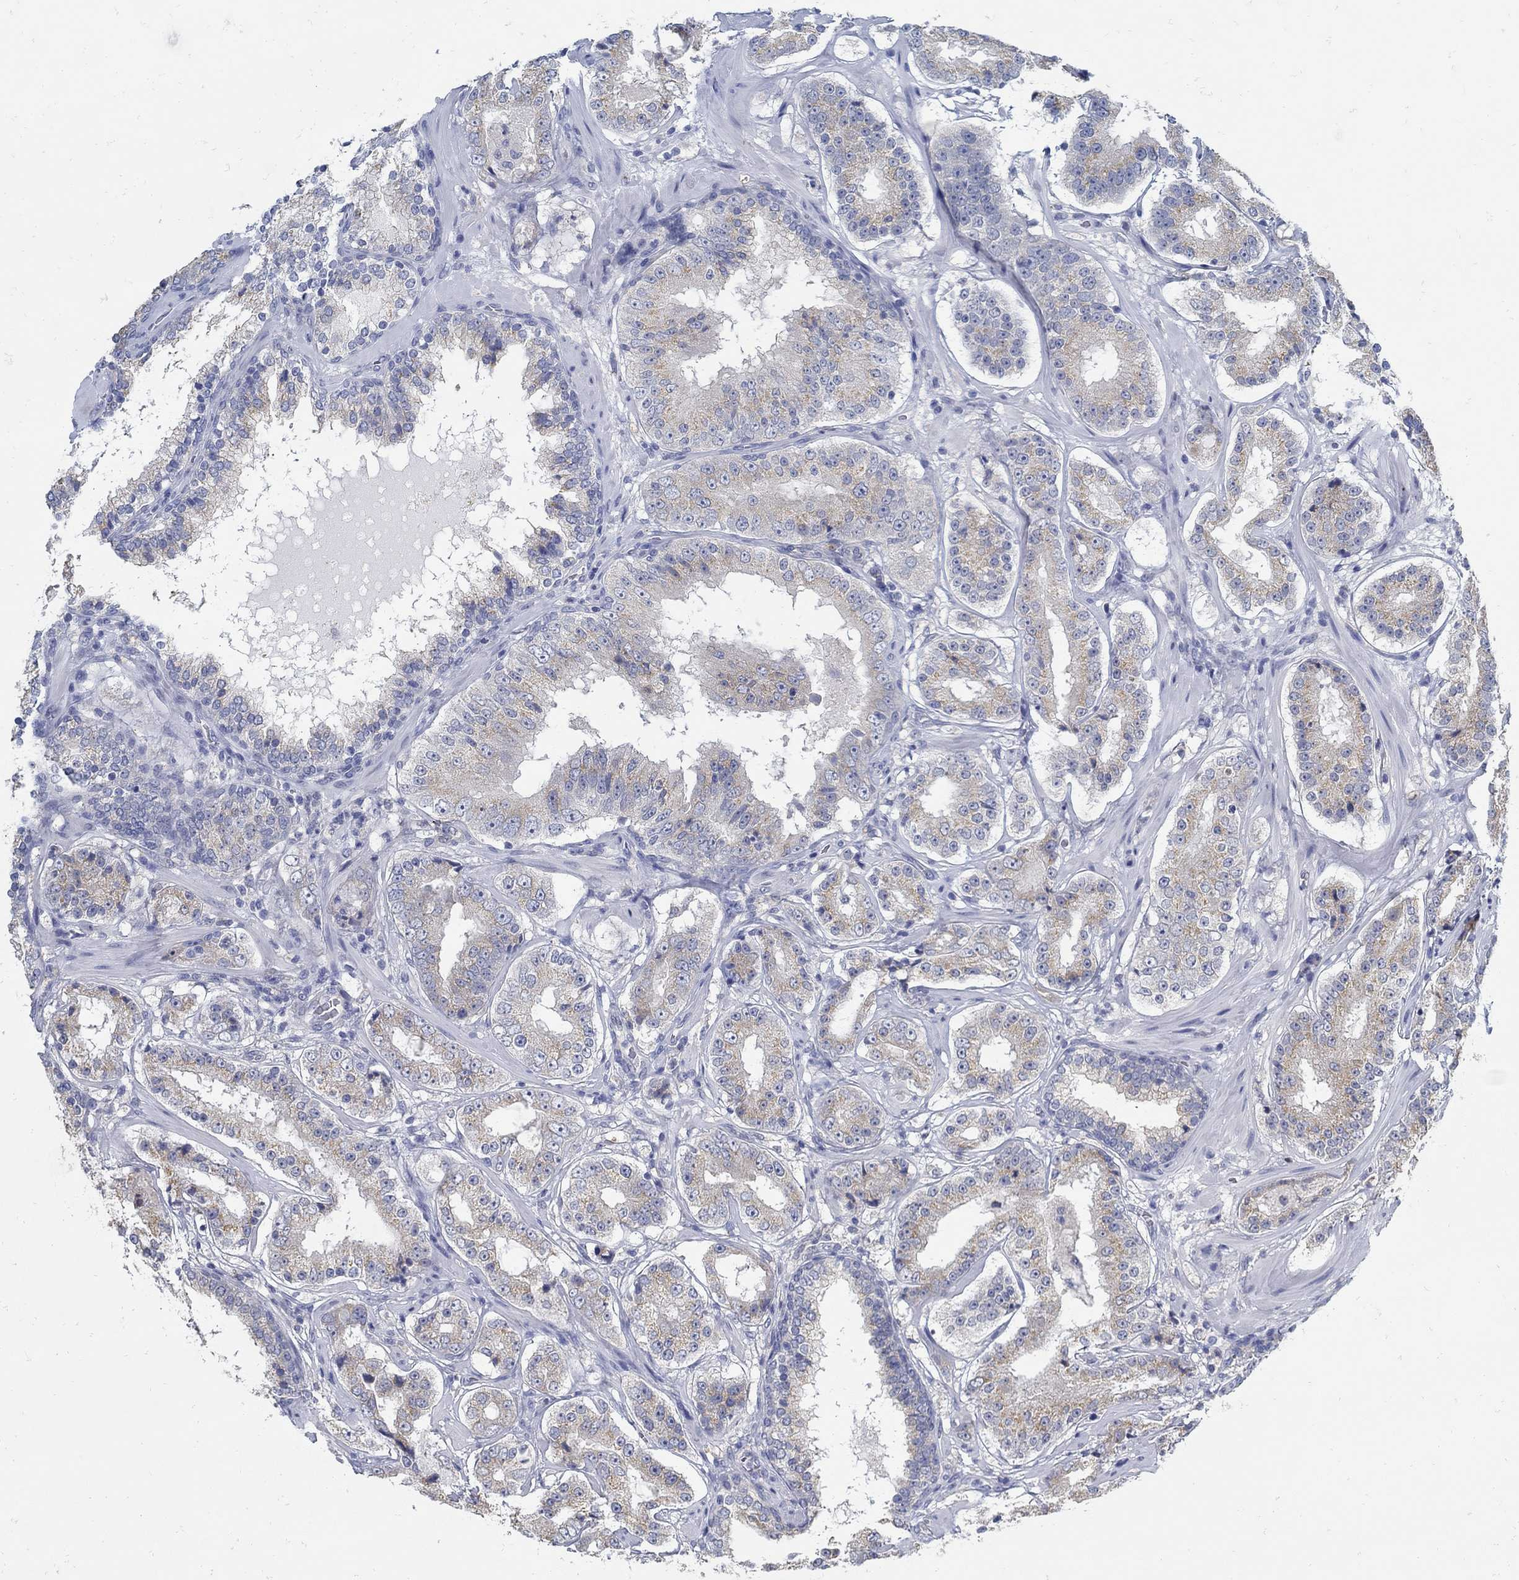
{"staining": {"intensity": "weak", "quantity": "25%-75%", "location": "cytoplasmic/membranous"}, "tissue": "prostate cancer", "cell_type": "Tumor cells", "image_type": "cancer", "snomed": [{"axis": "morphology", "description": "Adenocarcinoma, Low grade"}, {"axis": "topography", "description": "Prostate"}], "caption": "Prostate cancer (low-grade adenocarcinoma) tissue demonstrates weak cytoplasmic/membranous staining in approximately 25%-75% of tumor cells", "gene": "ZFAND4", "patient": {"sex": "male", "age": 60}}